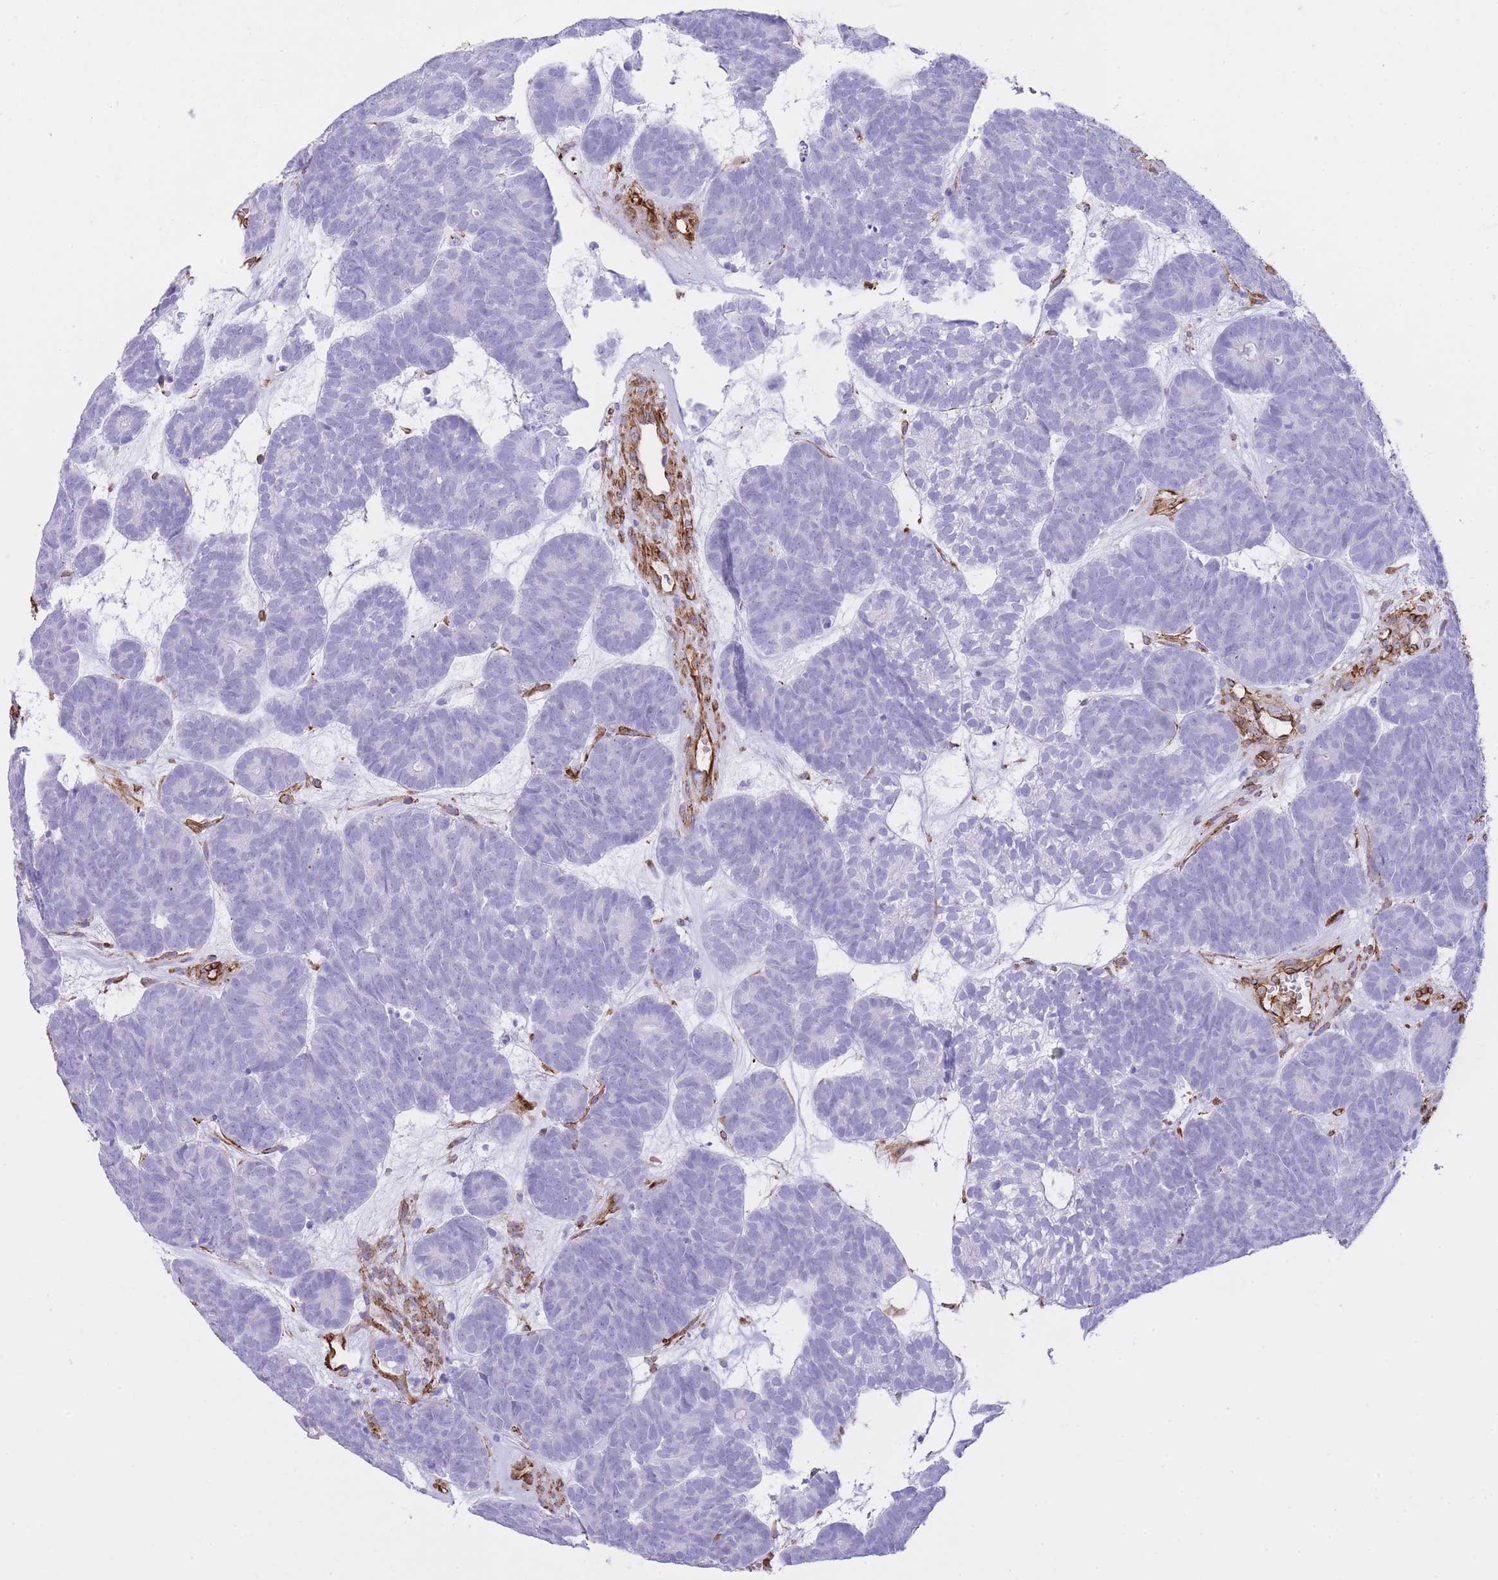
{"staining": {"intensity": "negative", "quantity": "none", "location": "none"}, "tissue": "head and neck cancer", "cell_type": "Tumor cells", "image_type": "cancer", "snomed": [{"axis": "morphology", "description": "Adenocarcinoma, NOS"}, {"axis": "topography", "description": "Head-Neck"}], "caption": "IHC image of human head and neck cancer stained for a protein (brown), which displays no positivity in tumor cells.", "gene": "CAVIN1", "patient": {"sex": "female", "age": 81}}